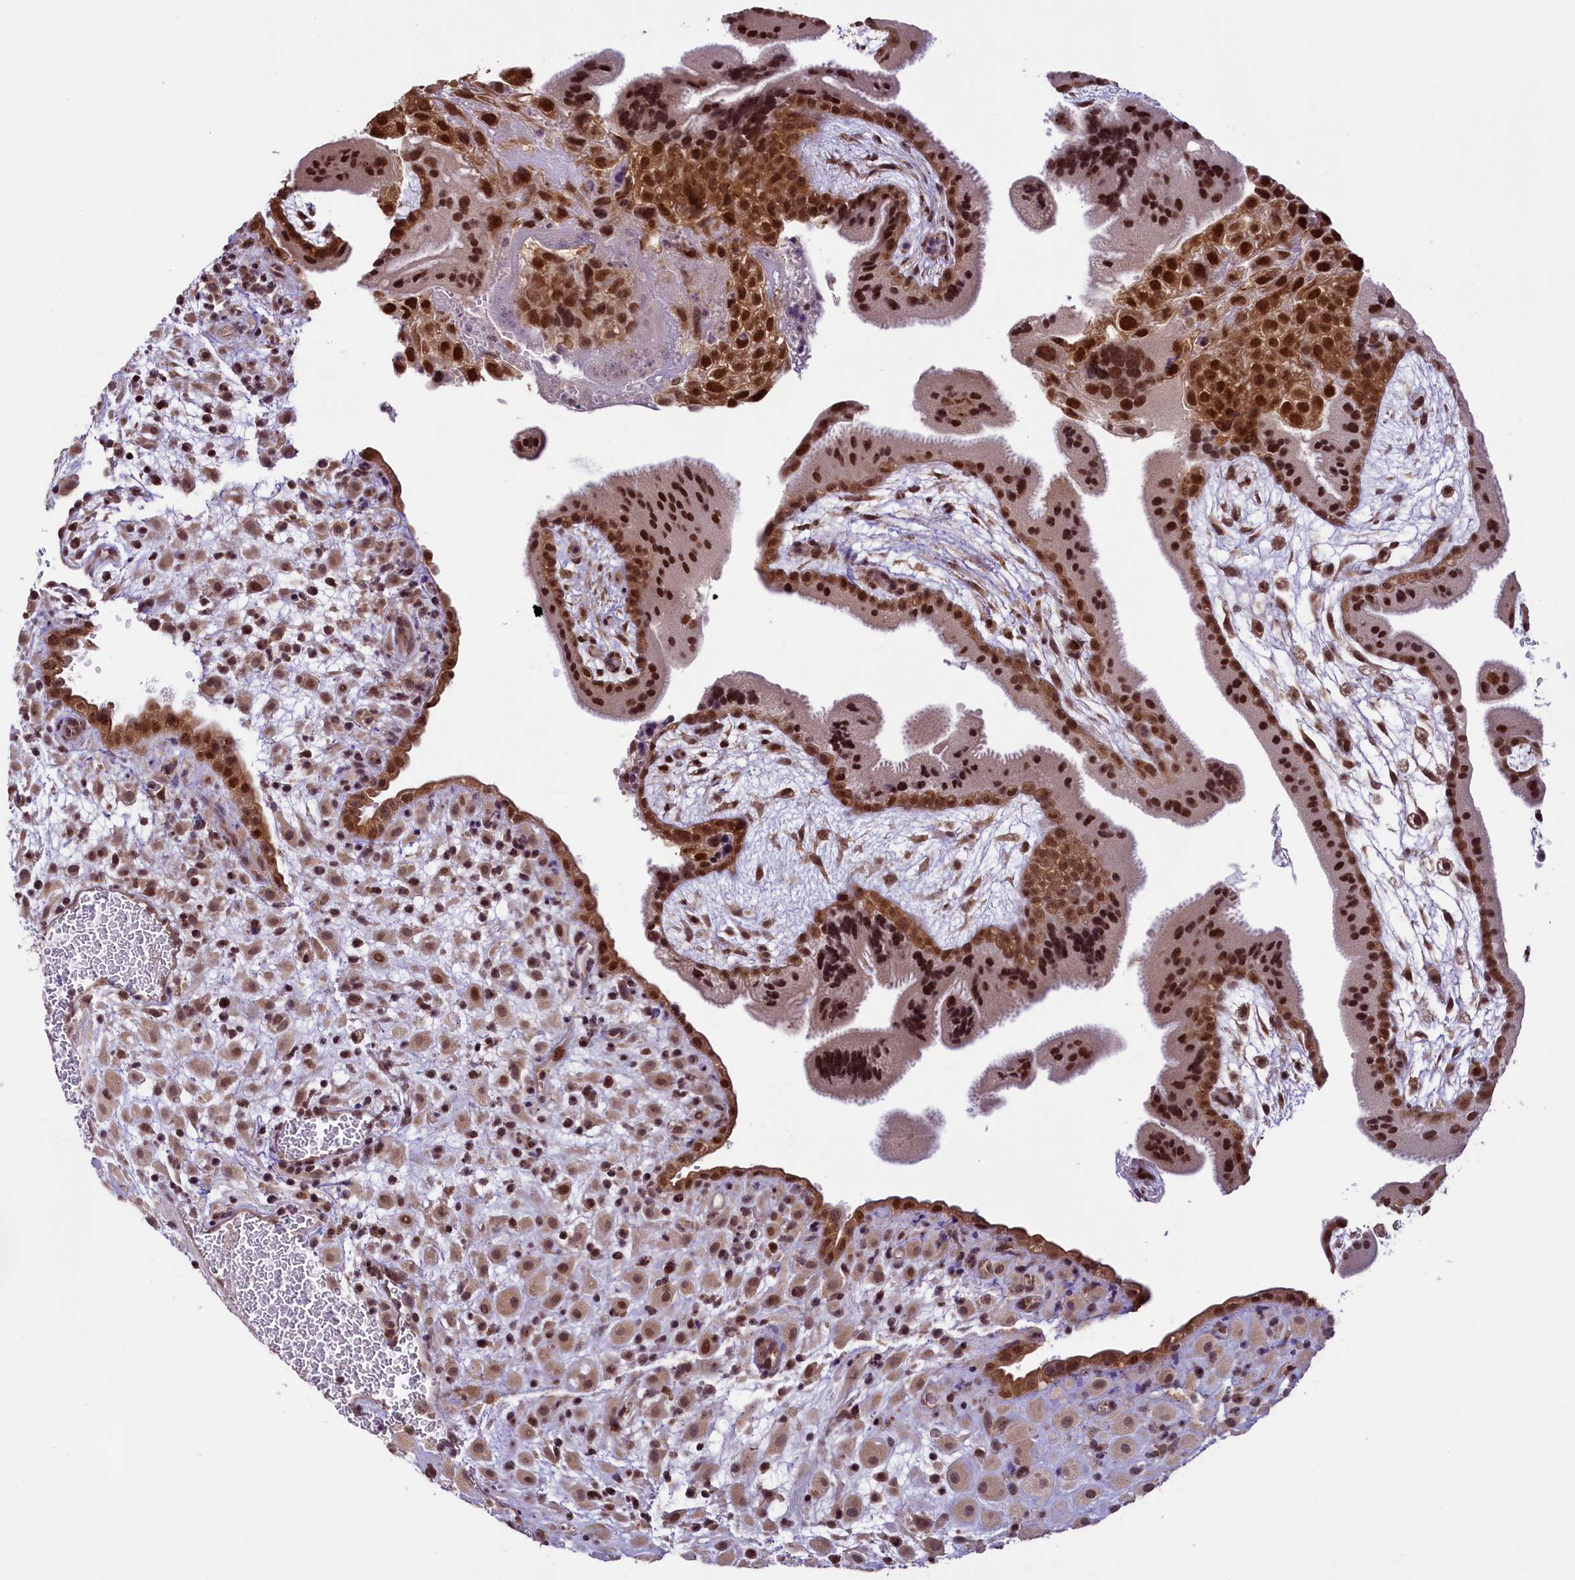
{"staining": {"intensity": "weak", "quantity": ">75%", "location": "cytoplasmic/membranous,nuclear"}, "tissue": "placenta", "cell_type": "Decidual cells", "image_type": "normal", "snomed": [{"axis": "morphology", "description": "Normal tissue, NOS"}, {"axis": "topography", "description": "Placenta"}], "caption": "Normal placenta shows weak cytoplasmic/membranous,nuclear staining in about >75% of decidual cells, visualized by immunohistochemistry.", "gene": "RBBP8", "patient": {"sex": "female", "age": 35}}